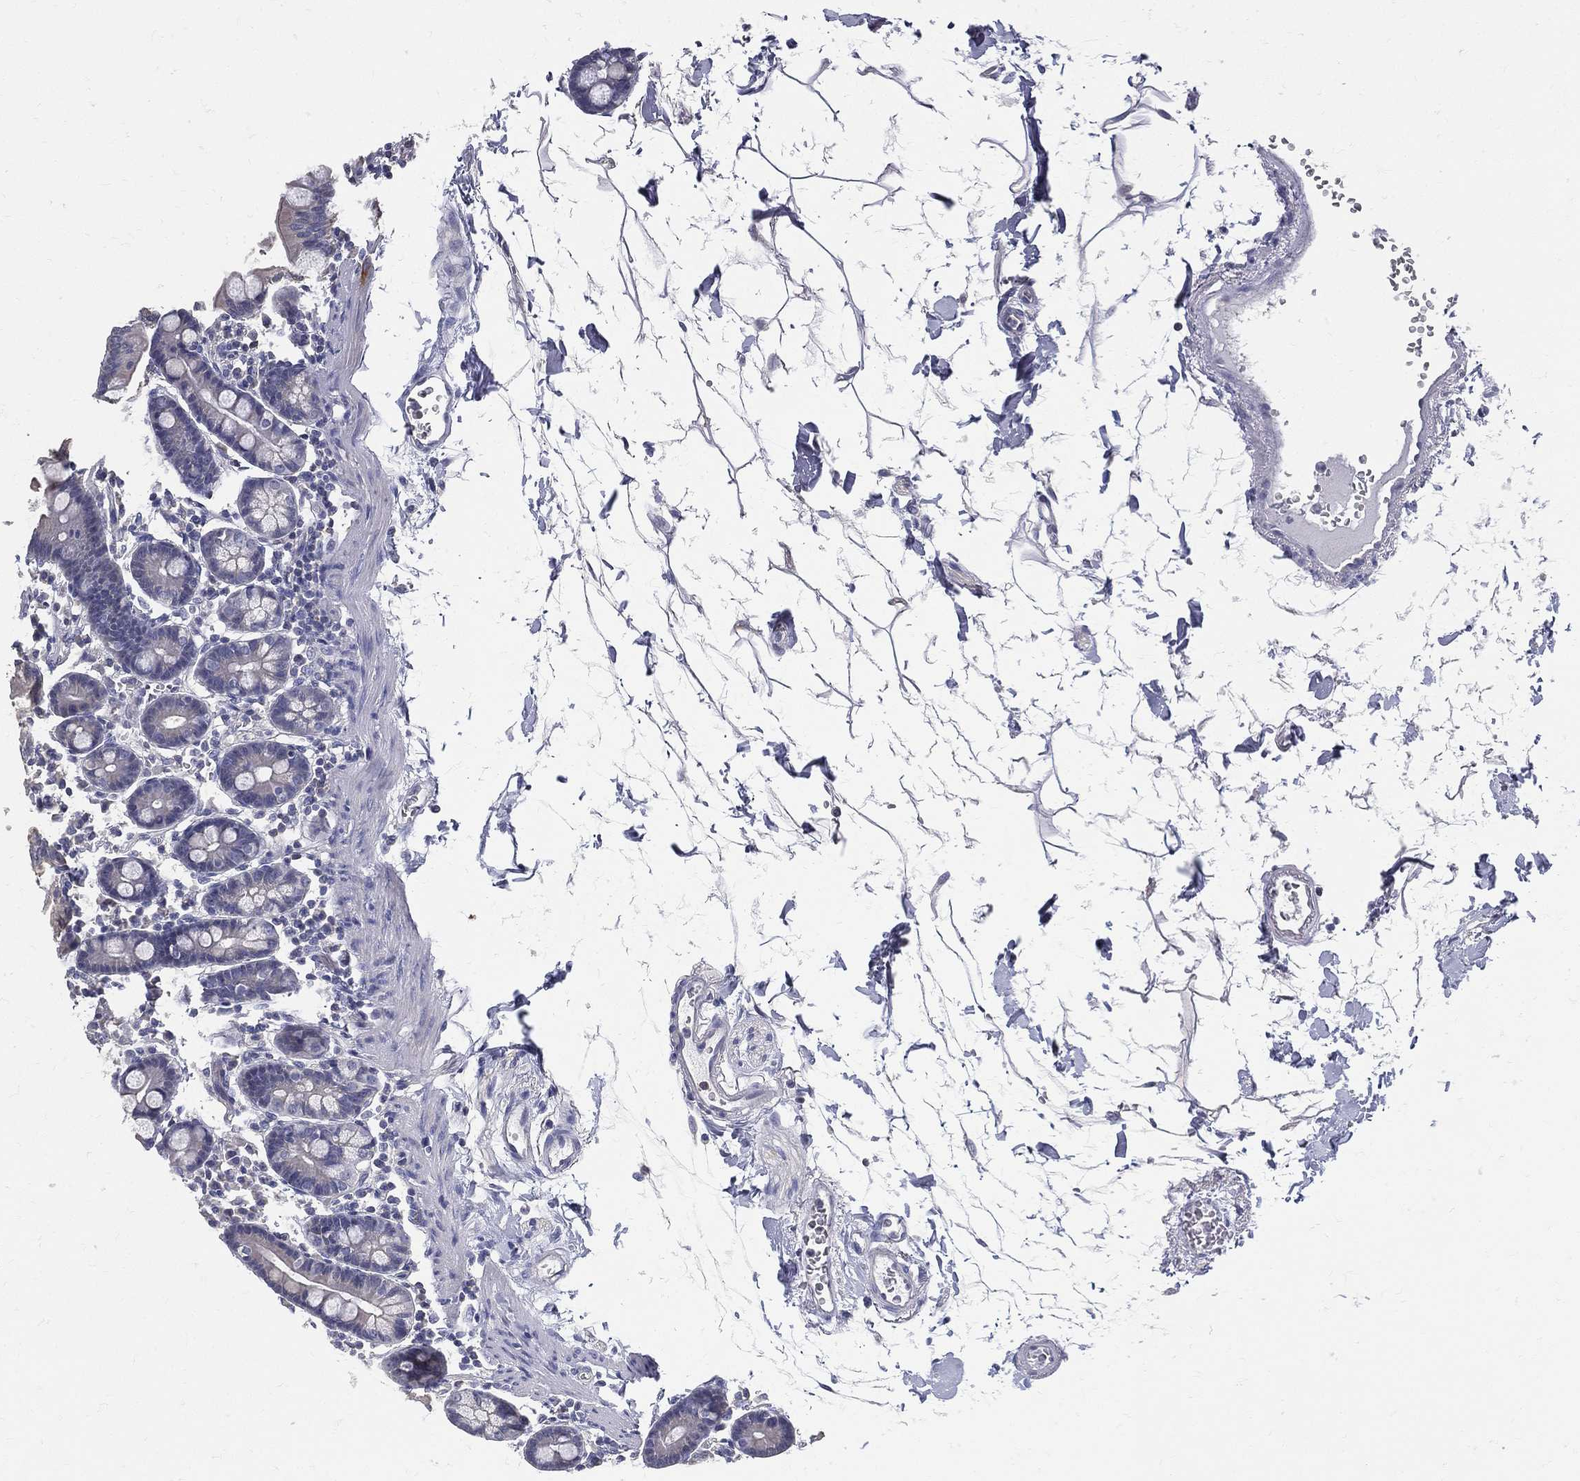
{"staining": {"intensity": "negative", "quantity": "none", "location": "none"}, "tissue": "duodenum", "cell_type": "Glandular cells", "image_type": "normal", "snomed": [{"axis": "morphology", "description": "Normal tissue, NOS"}, {"axis": "topography", "description": "Duodenum"}], "caption": "IHC image of benign duodenum: human duodenum stained with DAB (3,3'-diaminobenzidine) shows no significant protein staining in glandular cells. (Stains: DAB (3,3'-diaminobenzidine) immunohistochemistry (IHC) with hematoxylin counter stain, Microscopy: brightfield microscopy at high magnification).", "gene": "ETNPPL", "patient": {"sex": "male", "age": 59}}